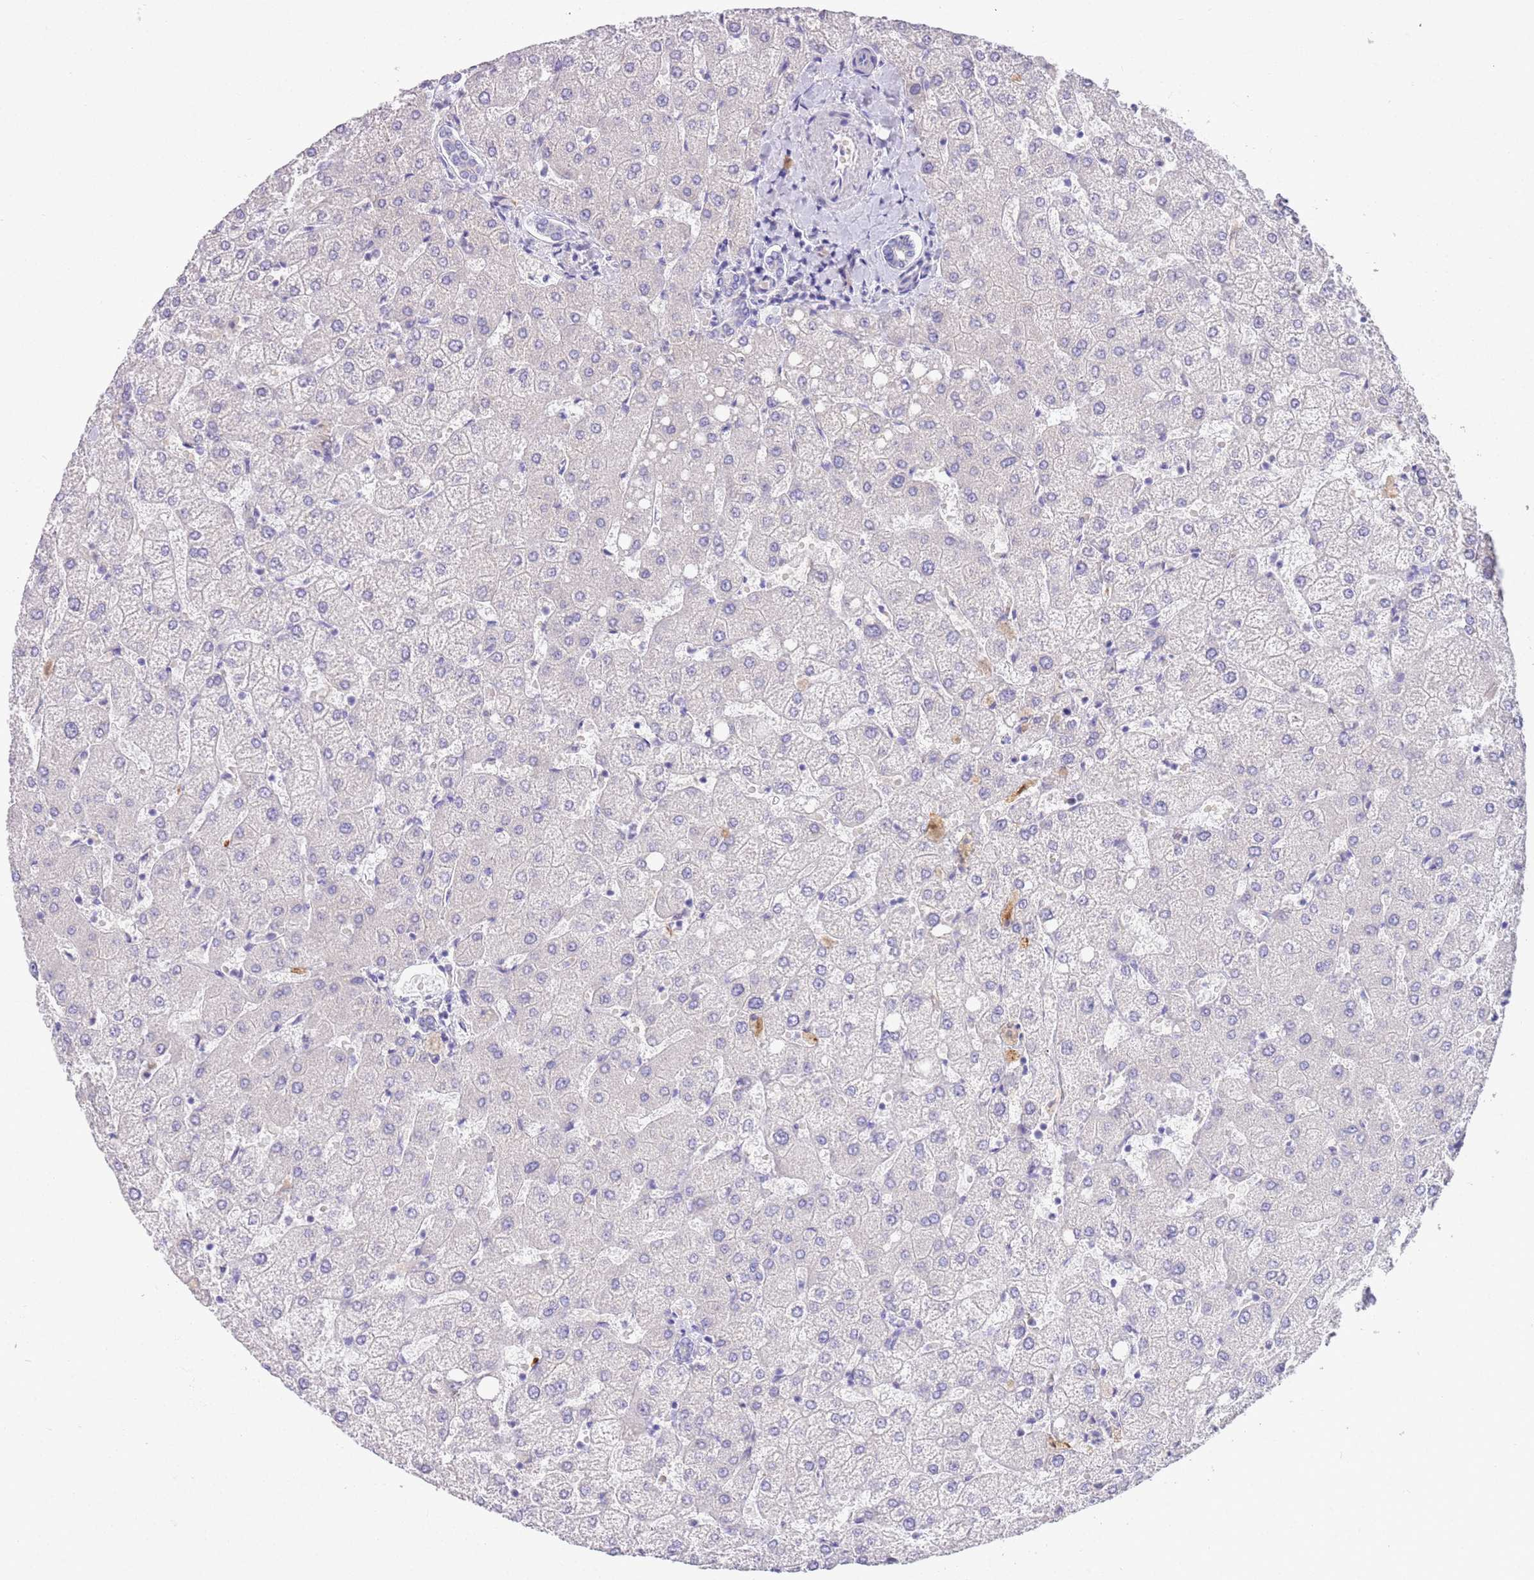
{"staining": {"intensity": "negative", "quantity": "none", "location": "none"}, "tissue": "liver", "cell_type": "Cholangiocytes", "image_type": "normal", "snomed": [{"axis": "morphology", "description": "Normal tissue, NOS"}, {"axis": "topography", "description": "Liver"}], "caption": "Liver was stained to show a protein in brown. There is no significant expression in cholangiocytes. The staining was performed using DAB (3,3'-diaminobenzidine) to visualize the protein expression in brown, while the nuclei were stained in blue with hematoxylin (Magnification: 20x).", "gene": "SFTPA1", "patient": {"sex": "female", "age": 54}}